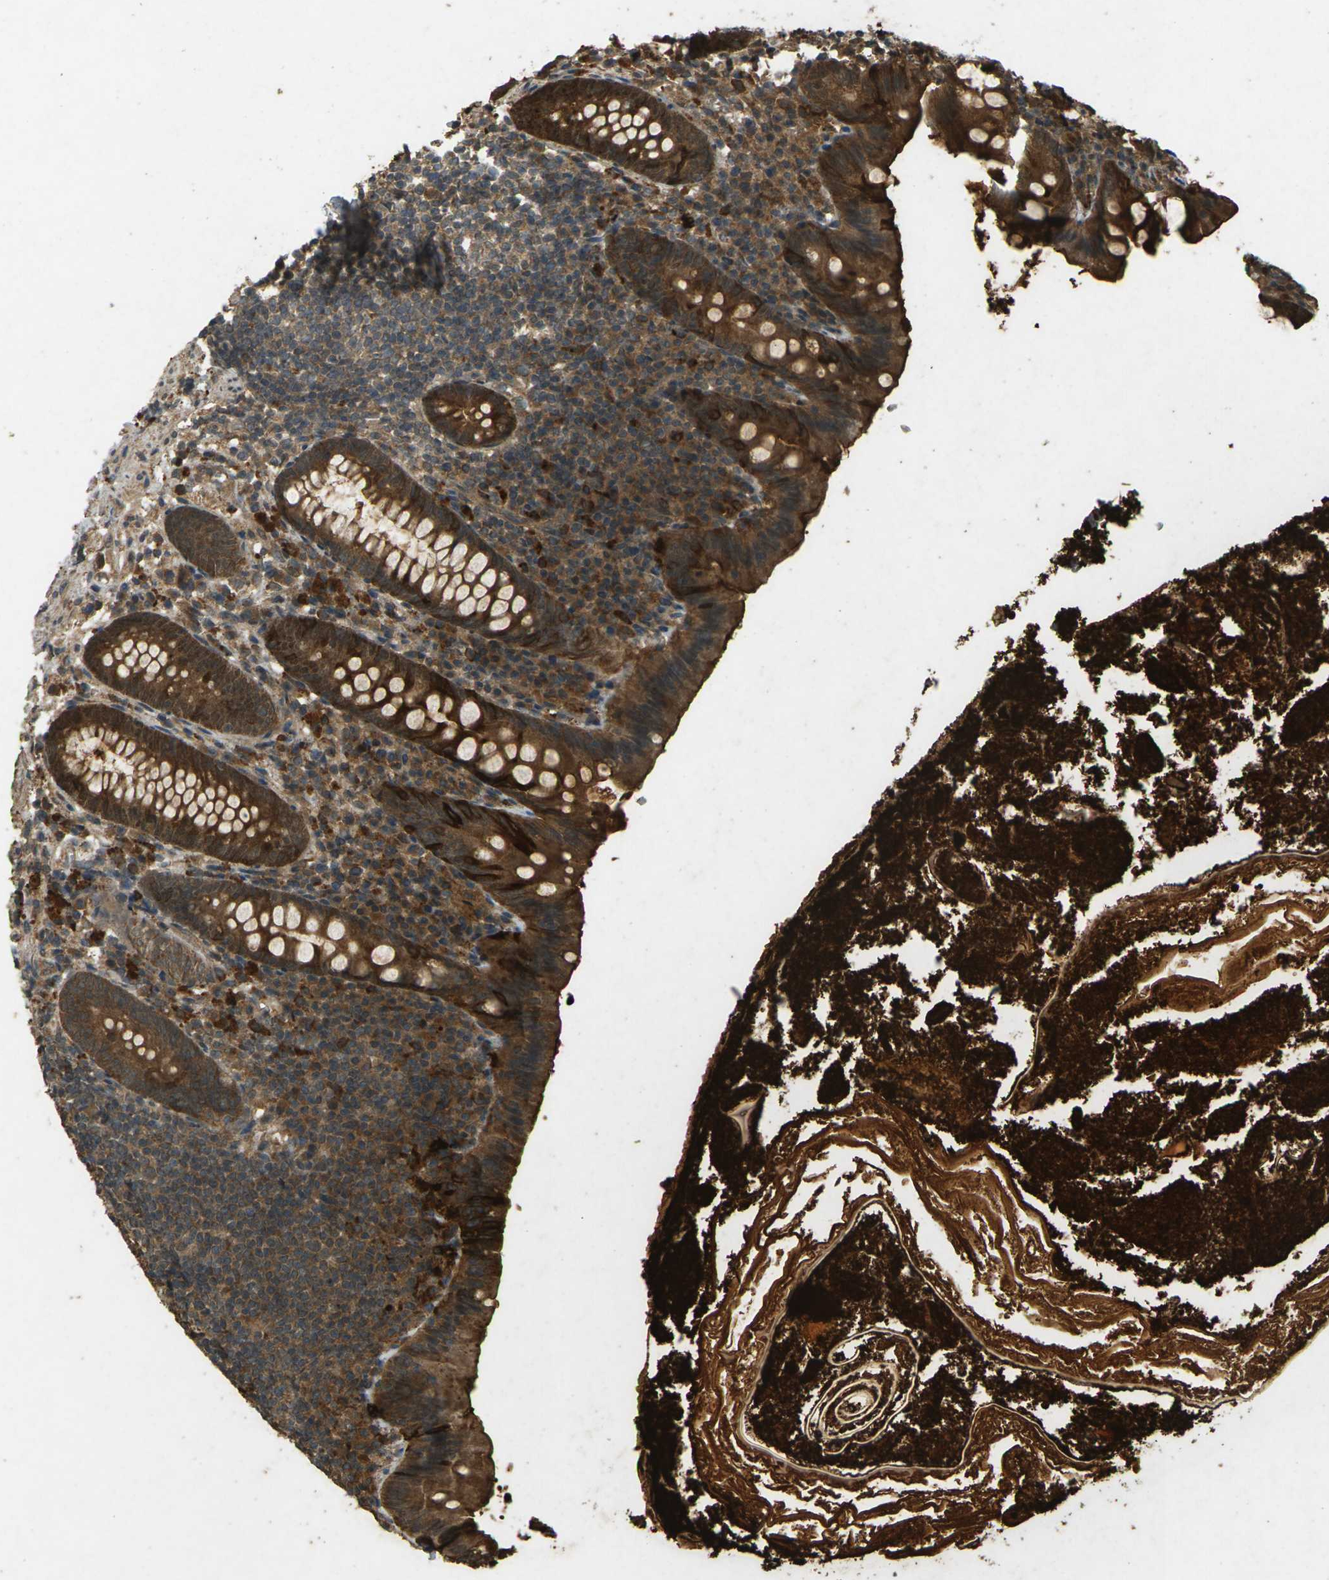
{"staining": {"intensity": "strong", "quantity": ">75%", "location": "cytoplasmic/membranous"}, "tissue": "appendix", "cell_type": "Glandular cells", "image_type": "normal", "snomed": [{"axis": "morphology", "description": "Normal tissue, NOS"}, {"axis": "topography", "description": "Appendix"}], "caption": "A micrograph showing strong cytoplasmic/membranous expression in about >75% of glandular cells in benign appendix, as visualized by brown immunohistochemical staining.", "gene": "TAP1", "patient": {"sex": "male", "age": 52}}